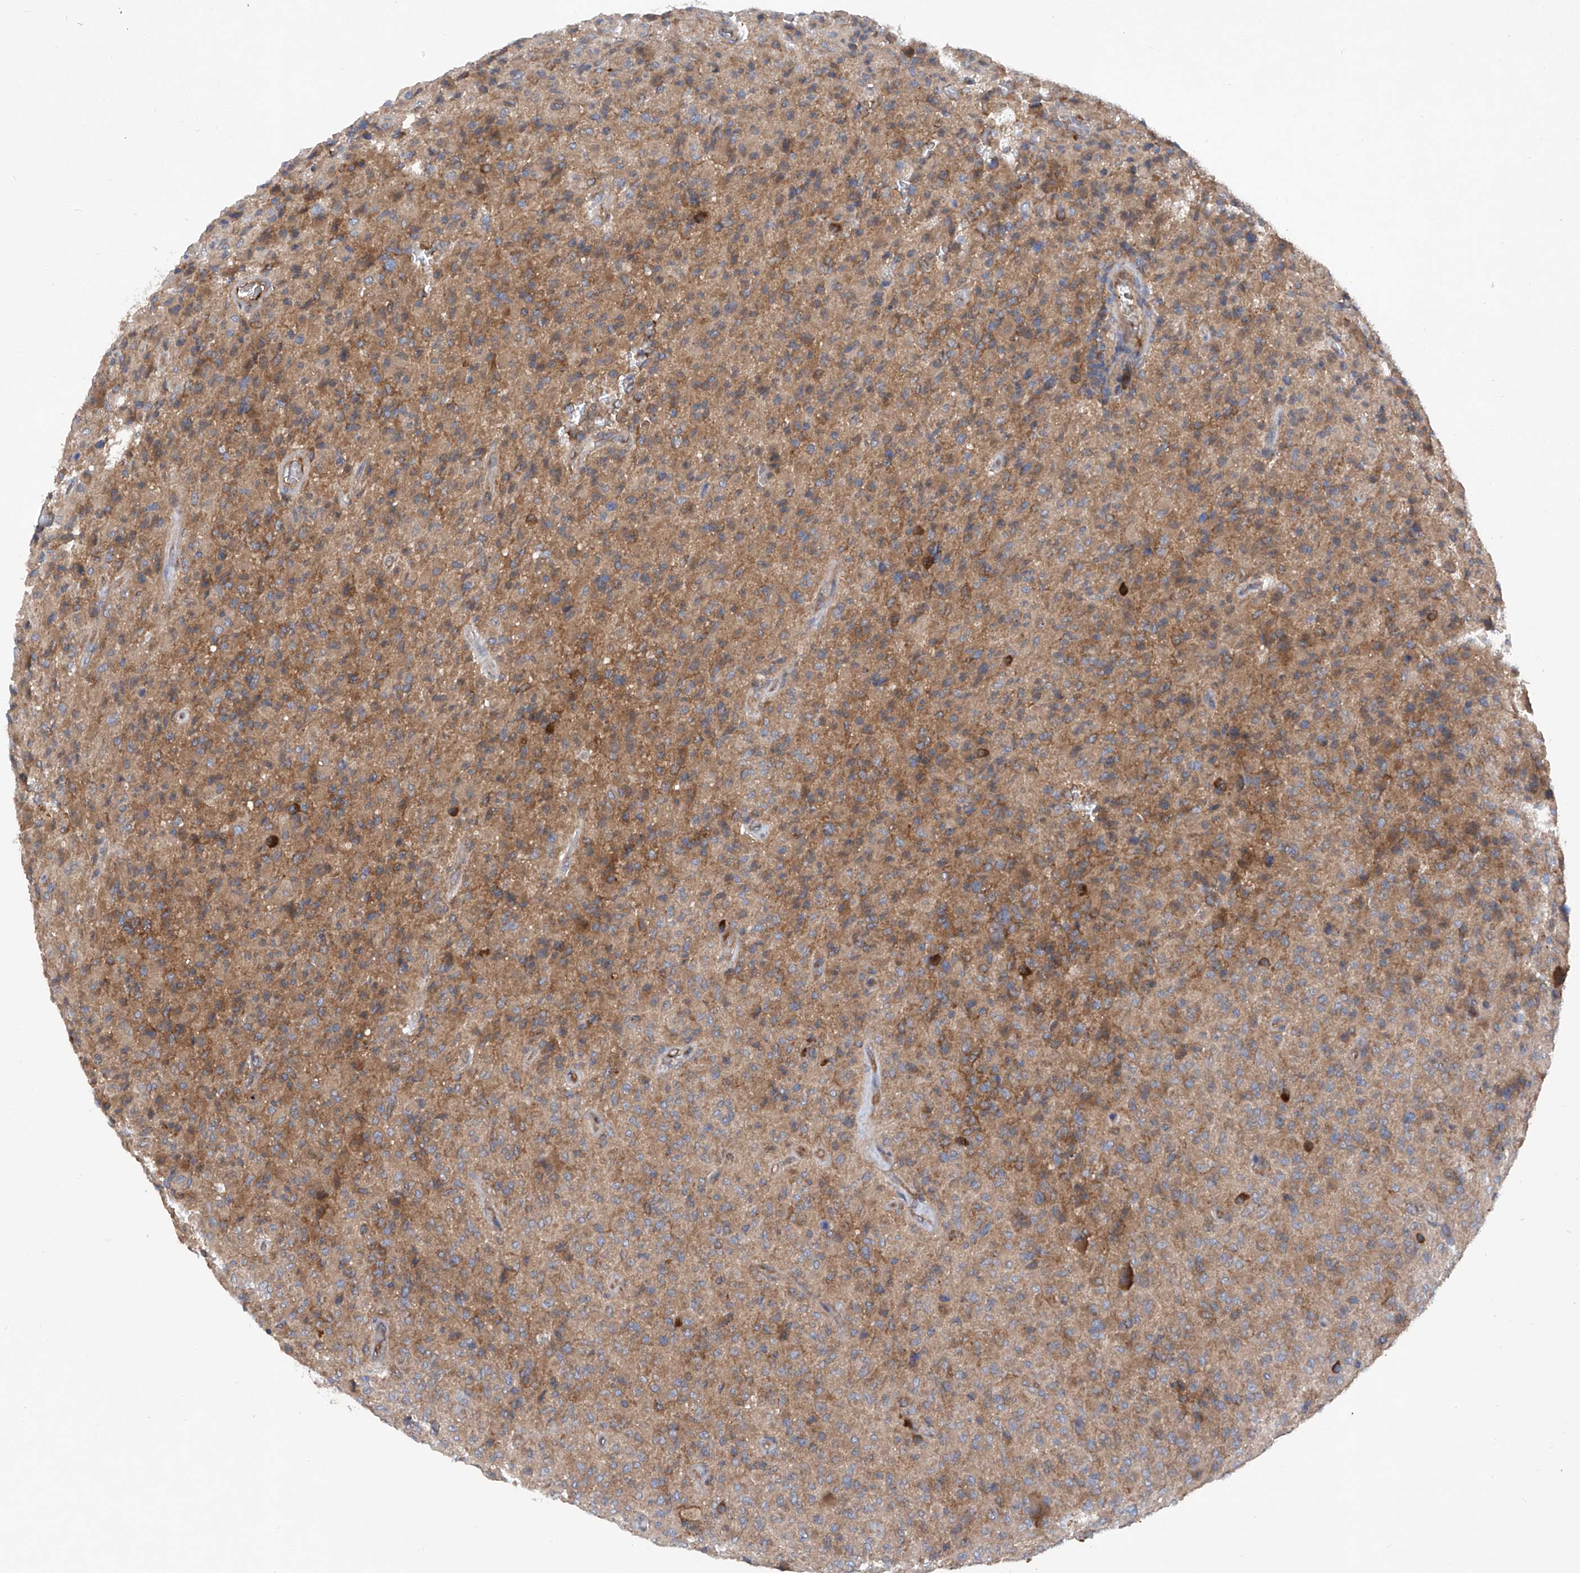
{"staining": {"intensity": "moderate", "quantity": ">75%", "location": "cytoplasmic/membranous"}, "tissue": "glioma", "cell_type": "Tumor cells", "image_type": "cancer", "snomed": [{"axis": "morphology", "description": "Glioma, malignant, High grade"}, {"axis": "topography", "description": "Brain"}], "caption": "Immunohistochemistry staining of glioma, which exhibits medium levels of moderate cytoplasmic/membranous staining in about >75% of tumor cells indicating moderate cytoplasmic/membranous protein expression. The staining was performed using DAB (brown) for protein detection and nuclei were counterstained in hematoxylin (blue).", "gene": "ASCC3", "patient": {"sex": "female", "age": 57}}